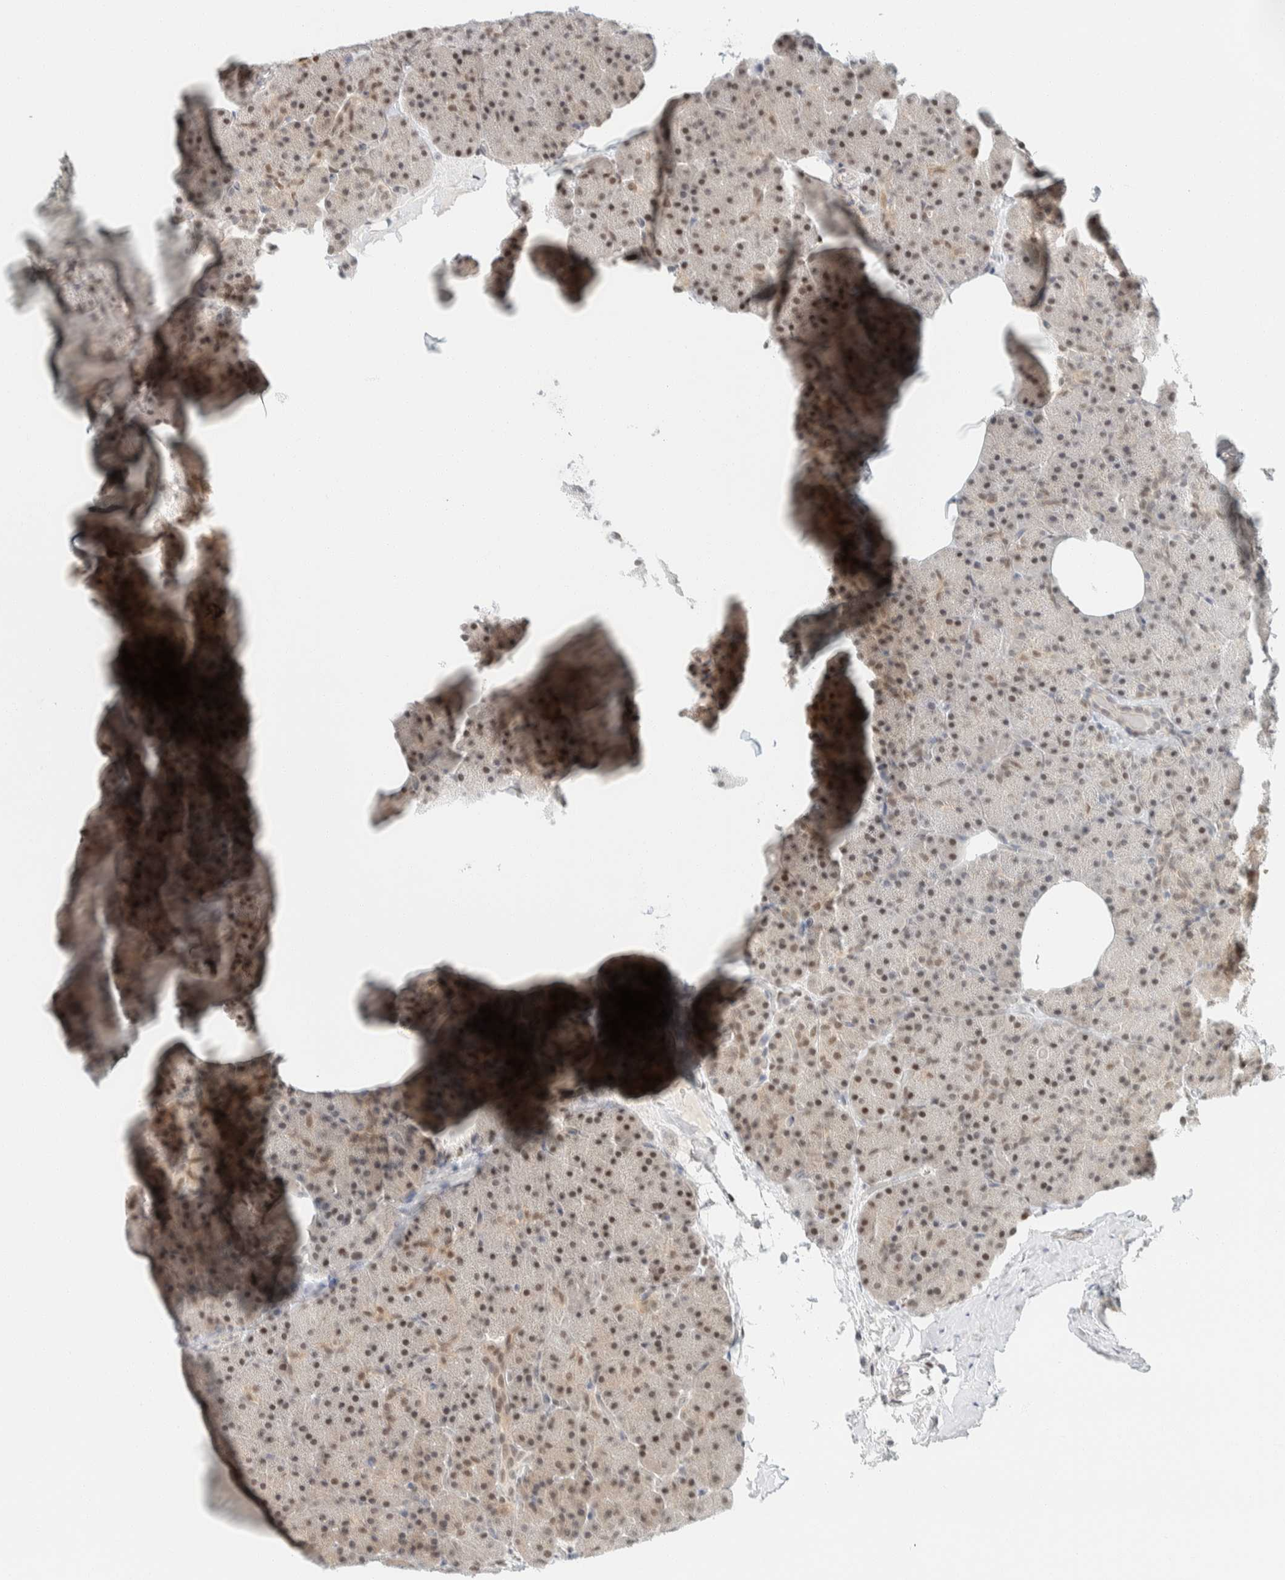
{"staining": {"intensity": "moderate", "quantity": "25%-75%", "location": "nuclear"}, "tissue": "pancreas", "cell_type": "Exocrine glandular cells", "image_type": "normal", "snomed": [{"axis": "morphology", "description": "Normal tissue, NOS"}, {"axis": "morphology", "description": "Carcinoid, malignant, NOS"}, {"axis": "topography", "description": "Pancreas"}], "caption": "Human pancreas stained for a protein (brown) shows moderate nuclear positive positivity in approximately 25%-75% of exocrine glandular cells.", "gene": "ZNF683", "patient": {"sex": "female", "age": 35}}